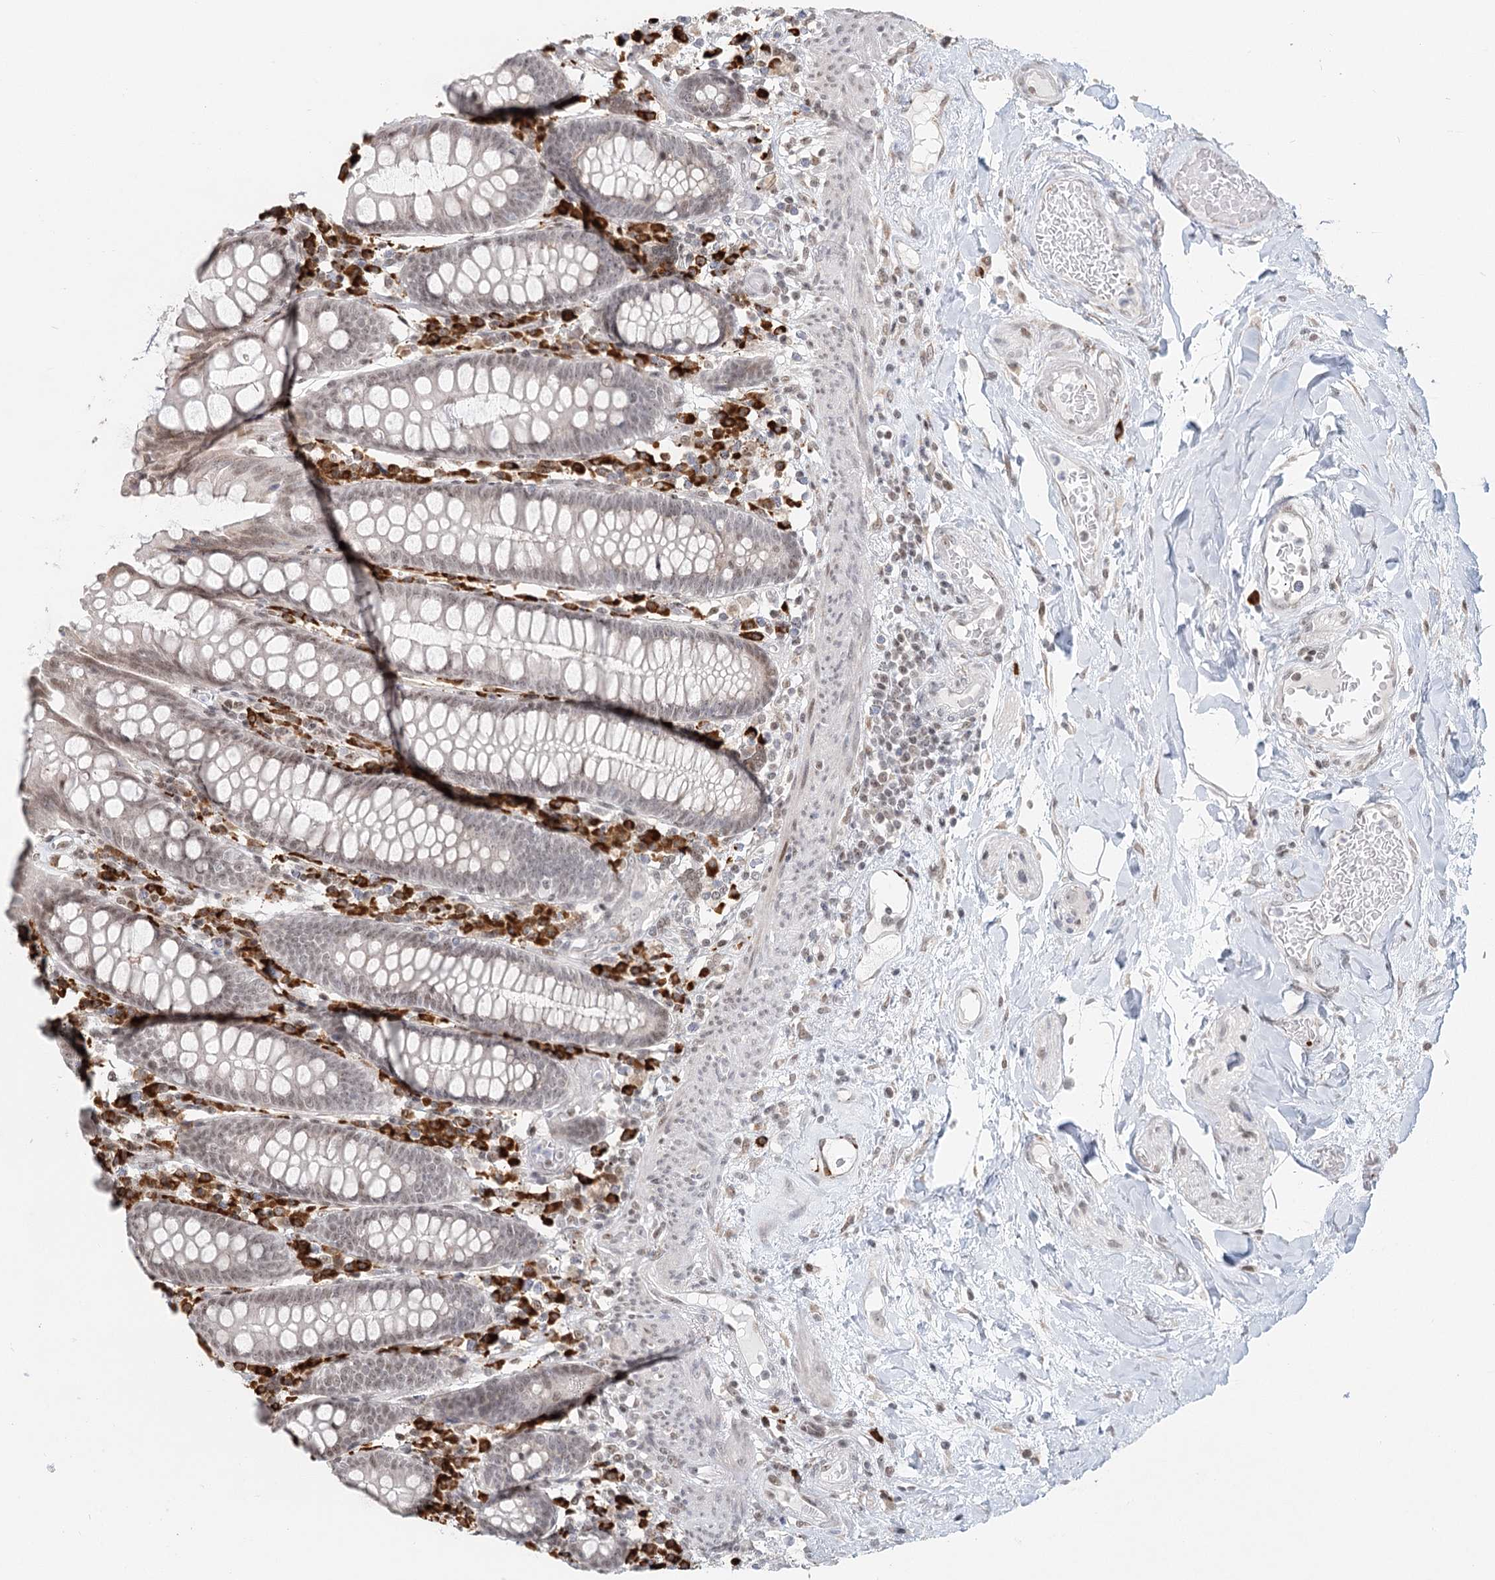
{"staining": {"intensity": "negative", "quantity": "none", "location": "none"}, "tissue": "colon", "cell_type": "Endothelial cells", "image_type": "normal", "snomed": [{"axis": "morphology", "description": "Normal tissue, NOS"}, {"axis": "topography", "description": "Colon"}], "caption": "This is an immunohistochemistry (IHC) photomicrograph of benign human colon. There is no positivity in endothelial cells.", "gene": "BNIP5", "patient": {"sex": "female", "age": 79}}